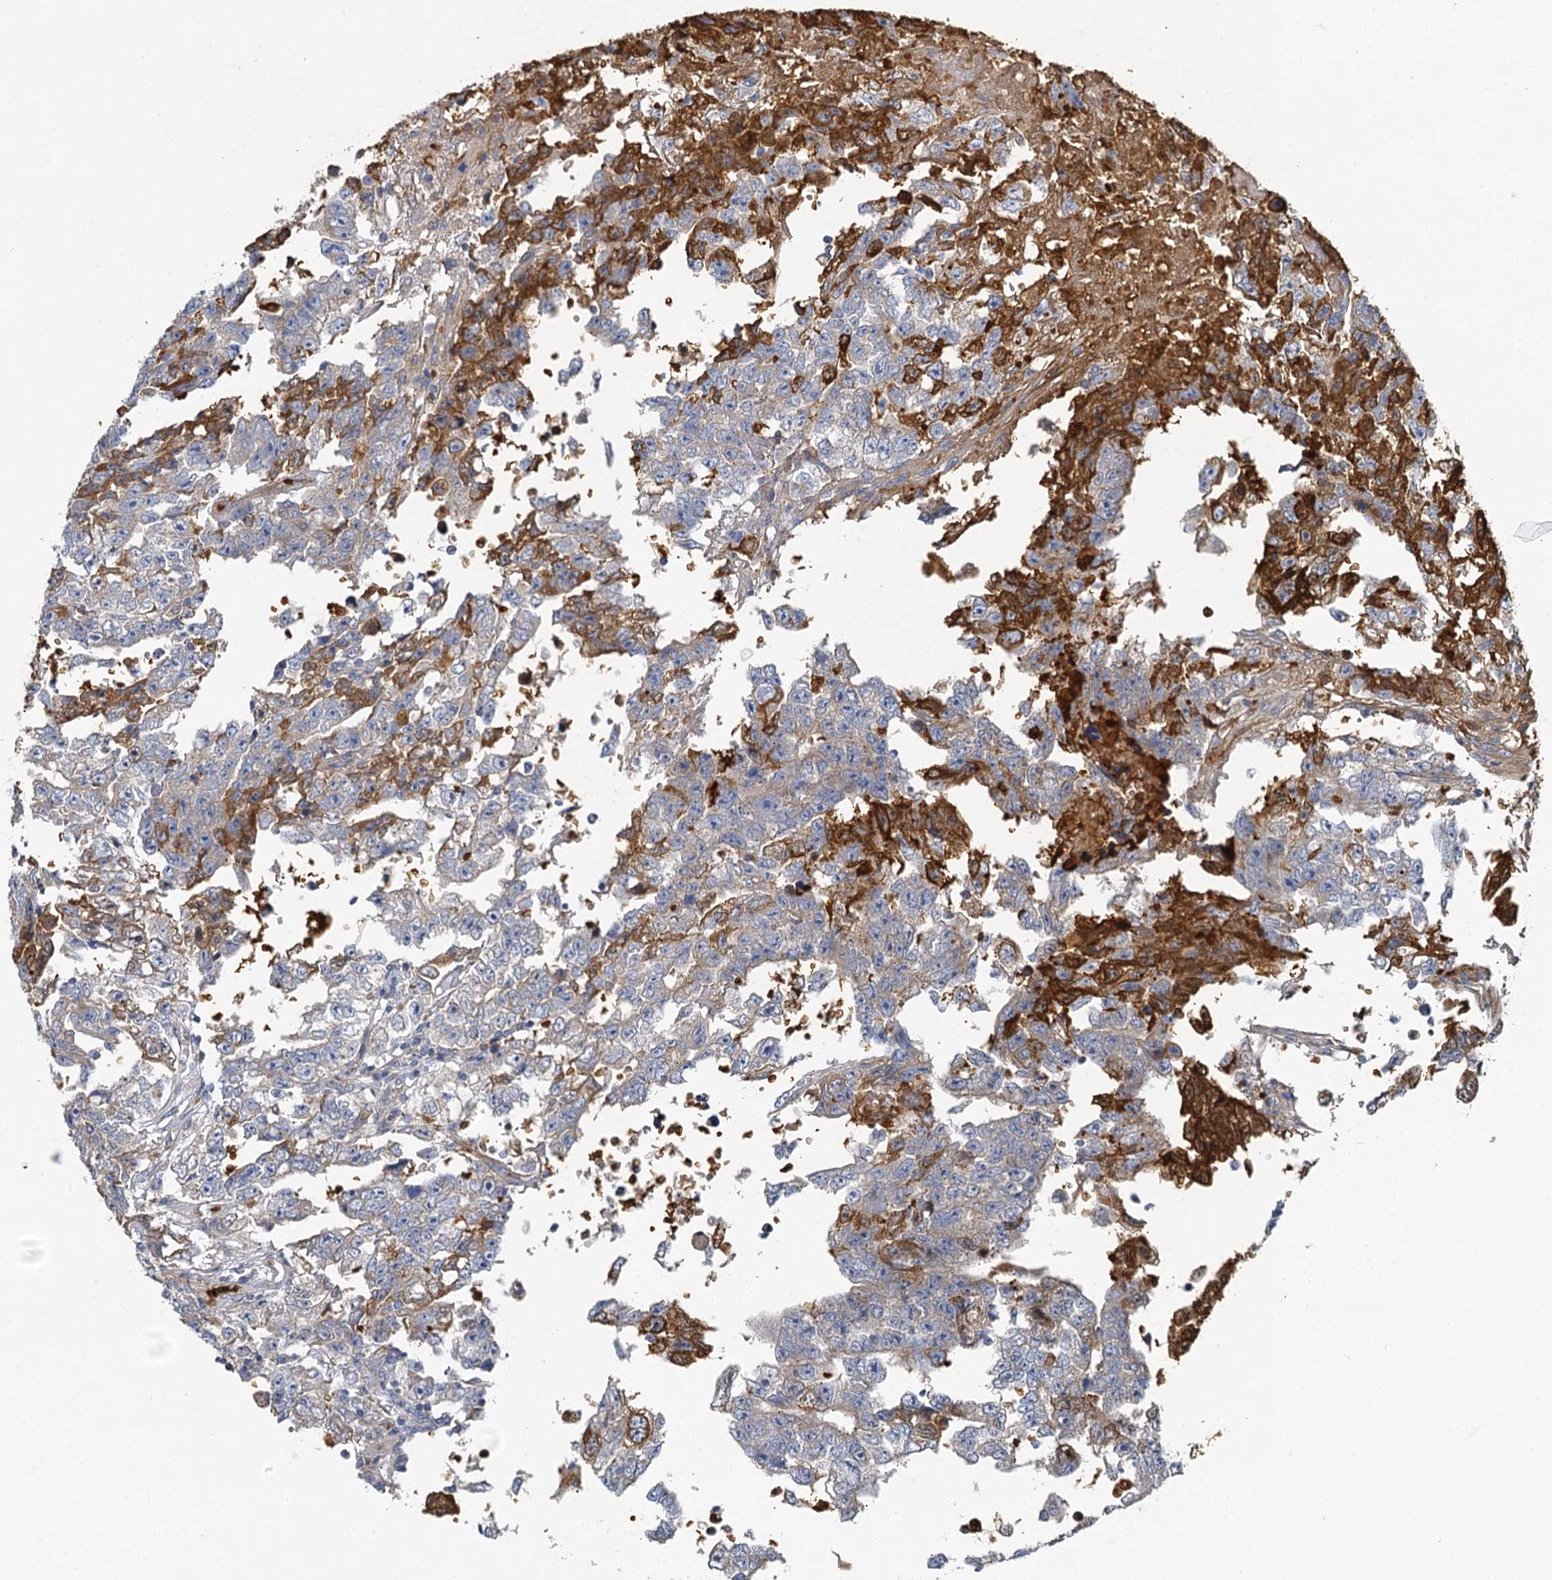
{"staining": {"intensity": "moderate", "quantity": "25%-75%", "location": "cytoplasmic/membranous,nuclear"}, "tissue": "testis cancer", "cell_type": "Tumor cells", "image_type": "cancer", "snomed": [{"axis": "morphology", "description": "Carcinoma, Embryonal, NOS"}, {"axis": "topography", "description": "Testis"}], "caption": "This micrograph reveals IHC staining of testis embryonal carcinoma, with medium moderate cytoplasmic/membranous and nuclear expression in approximately 25%-75% of tumor cells.", "gene": "BCS1L", "patient": {"sex": "male", "age": 25}}